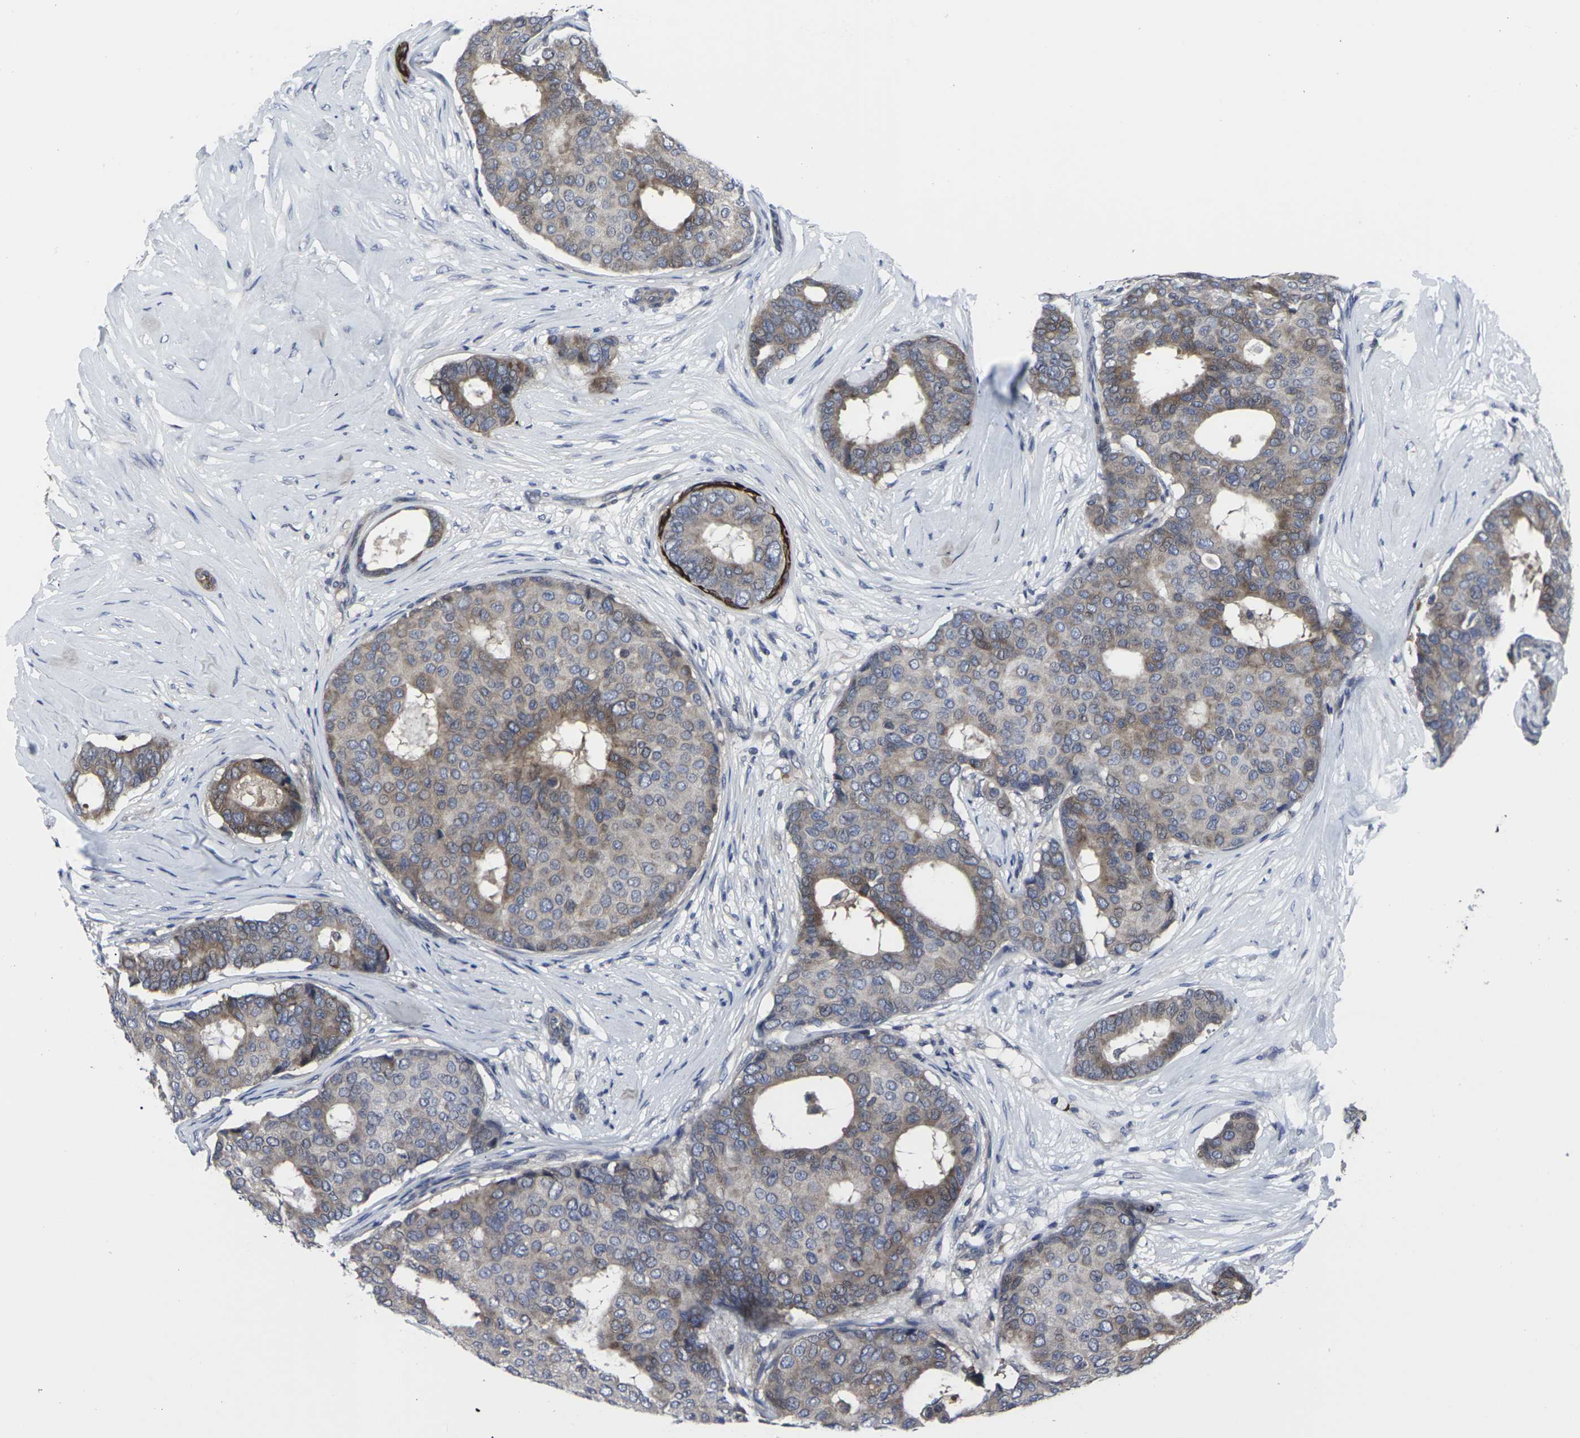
{"staining": {"intensity": "weak", "quantity": "25%-75%", "location": "cytoplasmic/membranous"}, "tissue": "breast cancer", "cell_type": "Tumor cells", "image_type": "cancer", "snomed": [{"axis": "morphology", "description": "Duct carcinoma"}, {"axis": "topography", "description": "Breast"}], "caption": "Breast infiltrating ductal carcinoma stained for a protein (brown) exhibits weak cytoplasmic/membranous positive expression in about 25%-75% of tumor cells.", "gene": "HPRT1", "patient": {"sex": "female", "age": 75}}